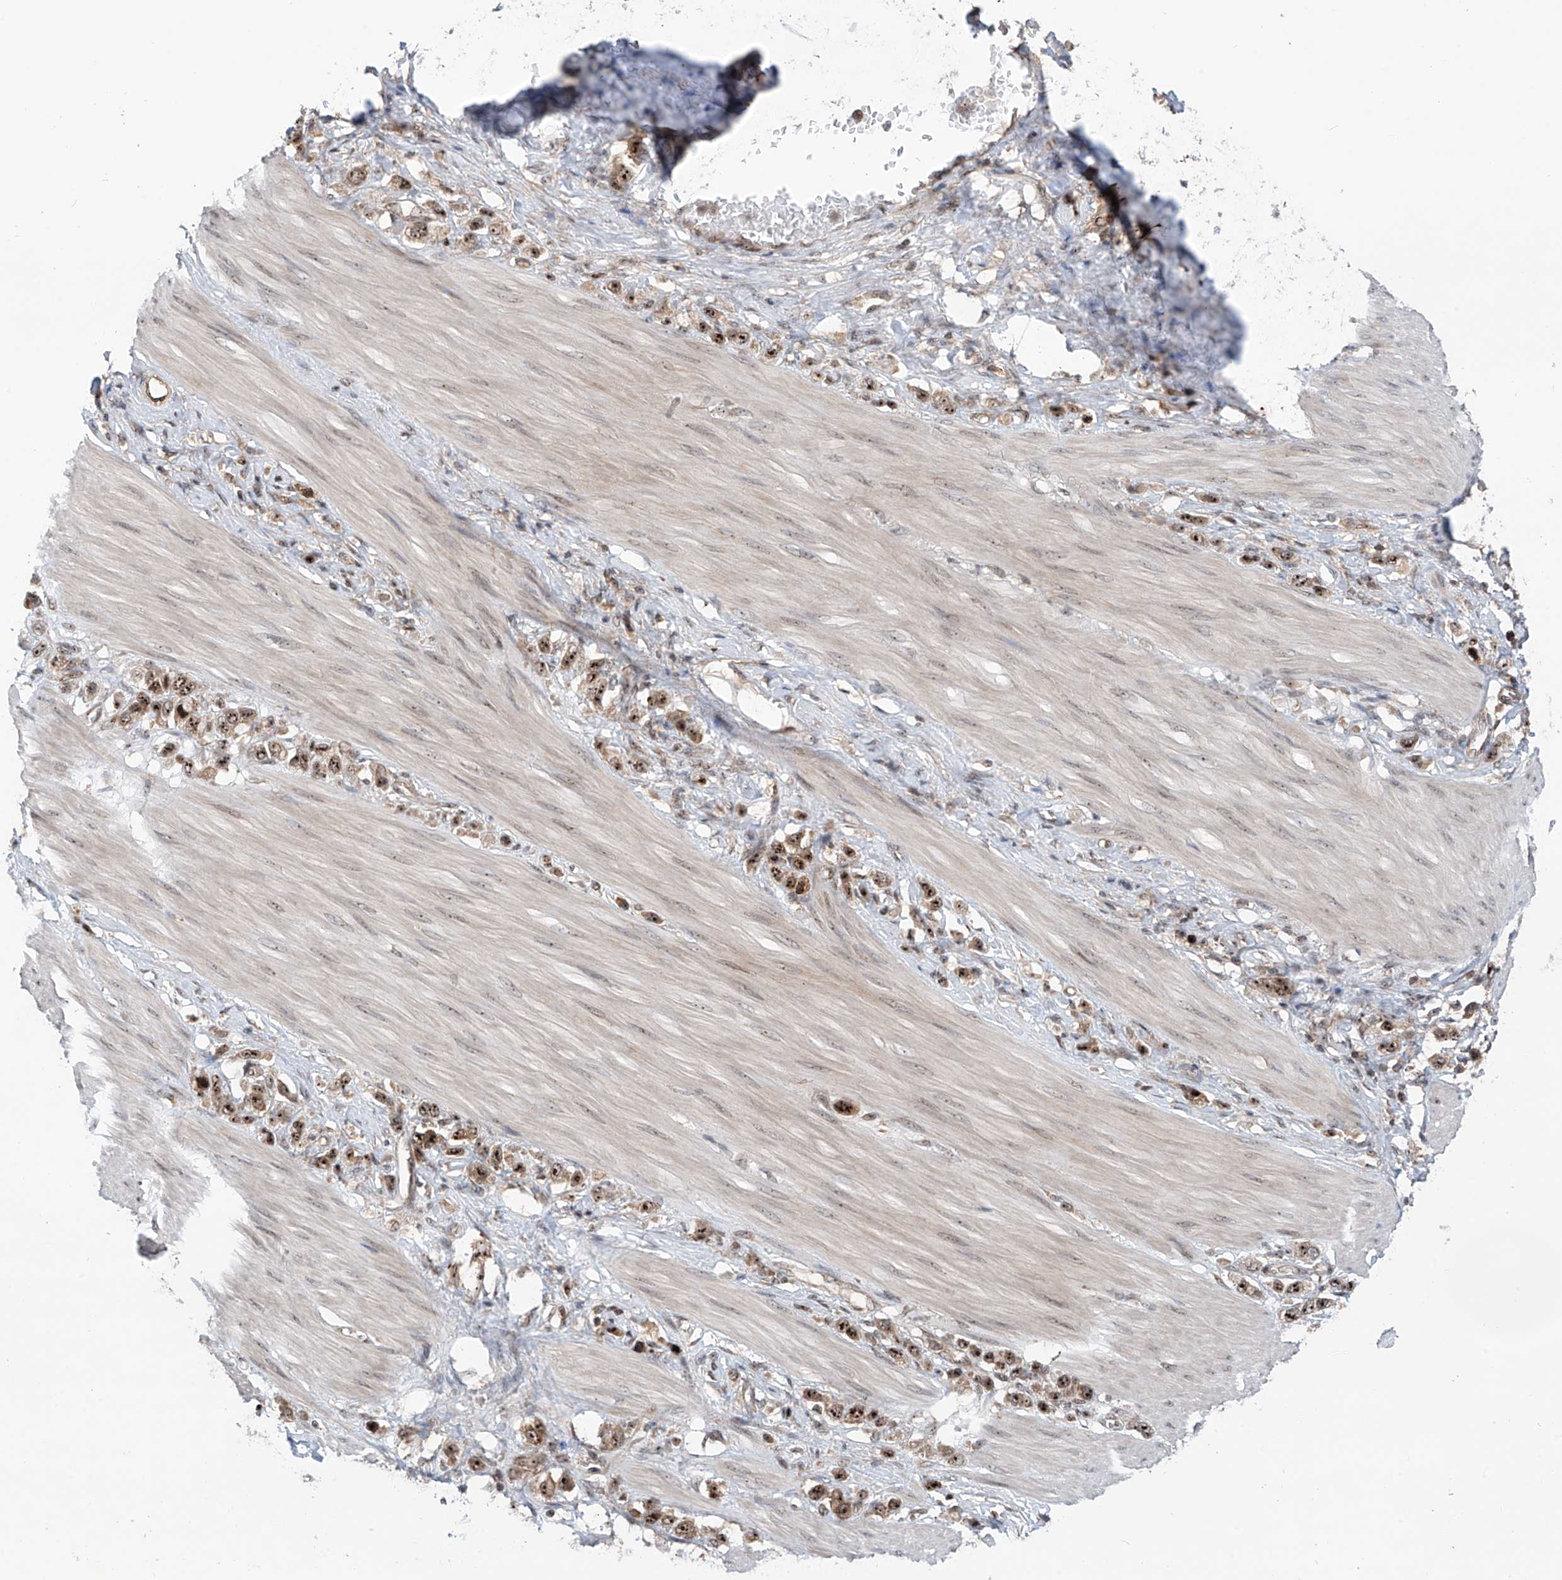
{"staining": {"intensity": "strong", "quantity": ">75%", "location": "cytoplasmic/membranous,nuclear"}, "tissue": "stomach cancer", "cell_type": "Tumor cells", "image_type": "cancer", "snomed": [{"axis": "morphology", "description": "Adenocarcinoma, NOS"}, {"axis": "topography", "description": "Stomach"}], "caption": "A brown stain highlights strong cytoplasmic/membranous and nuclear staining of a protein in stomach cancer tumor cells. (DAB IHC with brightfield microscopy, high magnification).", "gene": "C1orf131", "patient": {"sex": "female", "age": 65}}